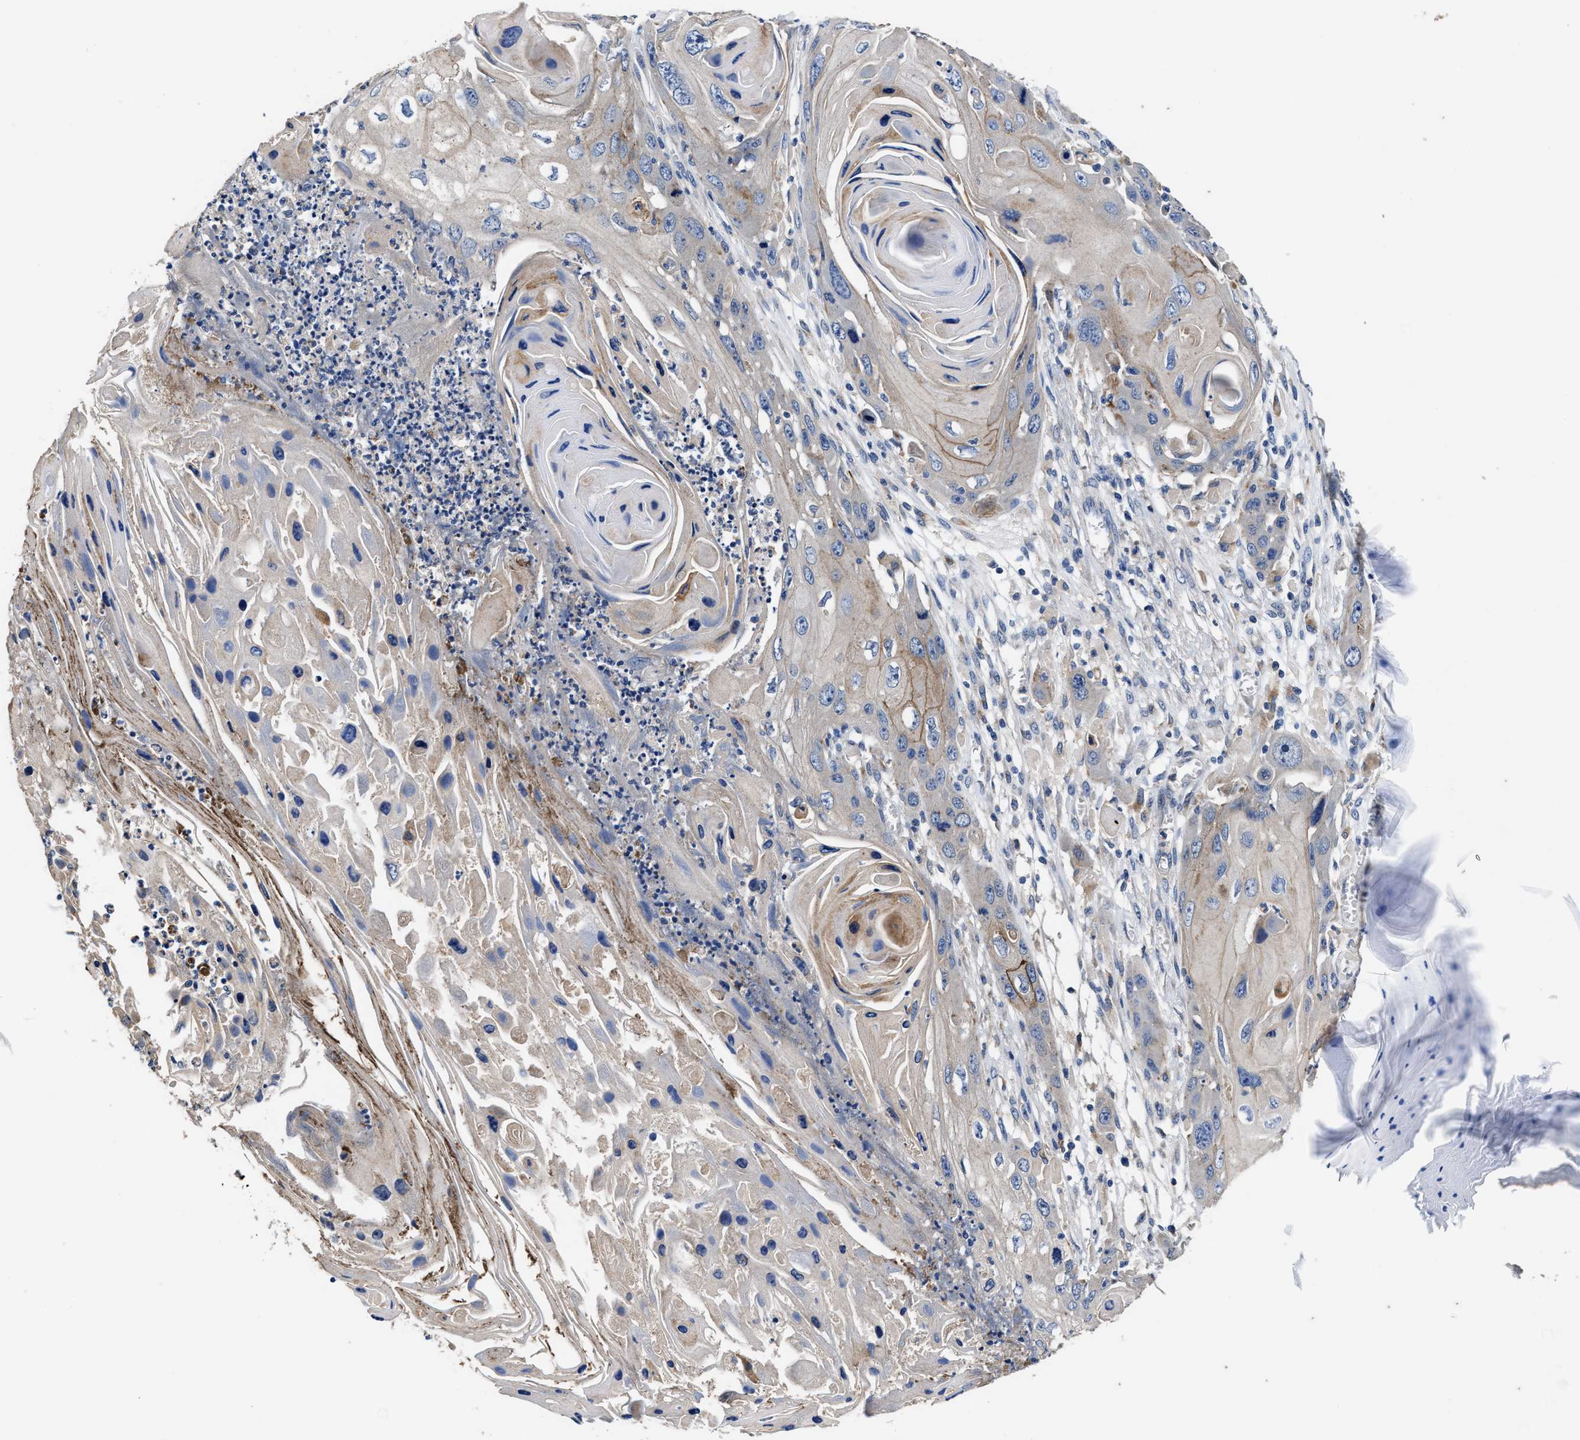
{"staining": {"intensity": "weak", "quantity": "<25%", "location": "cytoplasmic/membranous"}, "tissue": "skin cancer", "cell_type": "Tumor cells", "image_type": "cancer", "snomed": [{"axis": "morphology", "description": "Squamous cell carcinoma, NOS"}, {"axis": "topography", "description": "Skin"}], "caption": "Tumor cells are negative for protein expression in human skin squamous cell carcinoma.", "gene": "UBR4", "patient": {"sex": "male", "age": 55}}